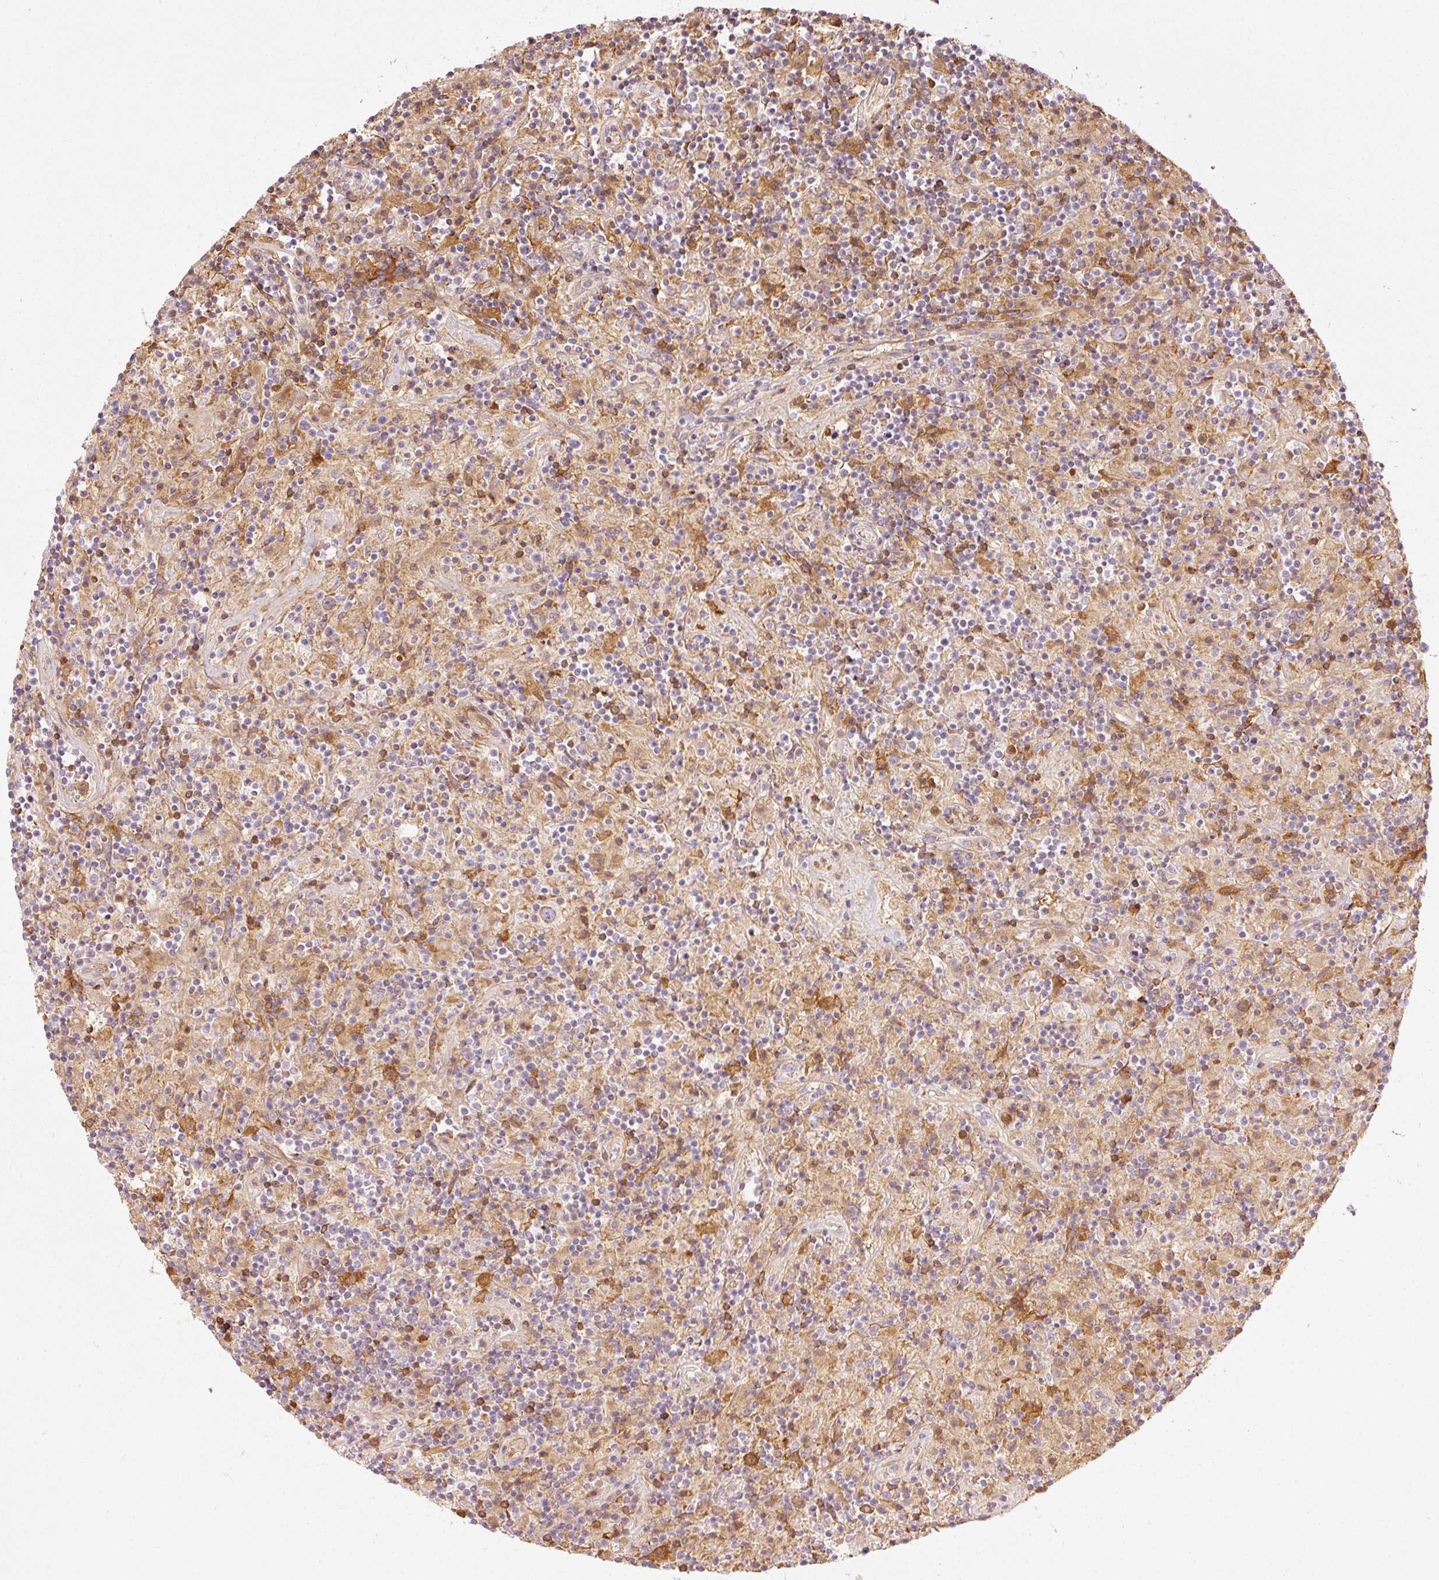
{"staining": {"intensity": "moderate", "quantity": ">75%", "location": "cytoplasmic/membranous"}, "tissue": "lymphoma", "cell_type": "Tumor cells", "image_type": "cancer", "snomed": [{"axis": "morphology", "description": "Hodgkin's disease, NOS"}, {"axis": "topography", "description": "Lymph node"}], "caption": "Immunohistochemical staining of lymphoma exhibits medium levels of moderate cytoplasmic/membranous protein expression in about >75% of tumor cells. (IHC, brightfield microscopy, high magnification).", "gene": "SERPING1", "patient": {"sex": "male", "age": 70}}